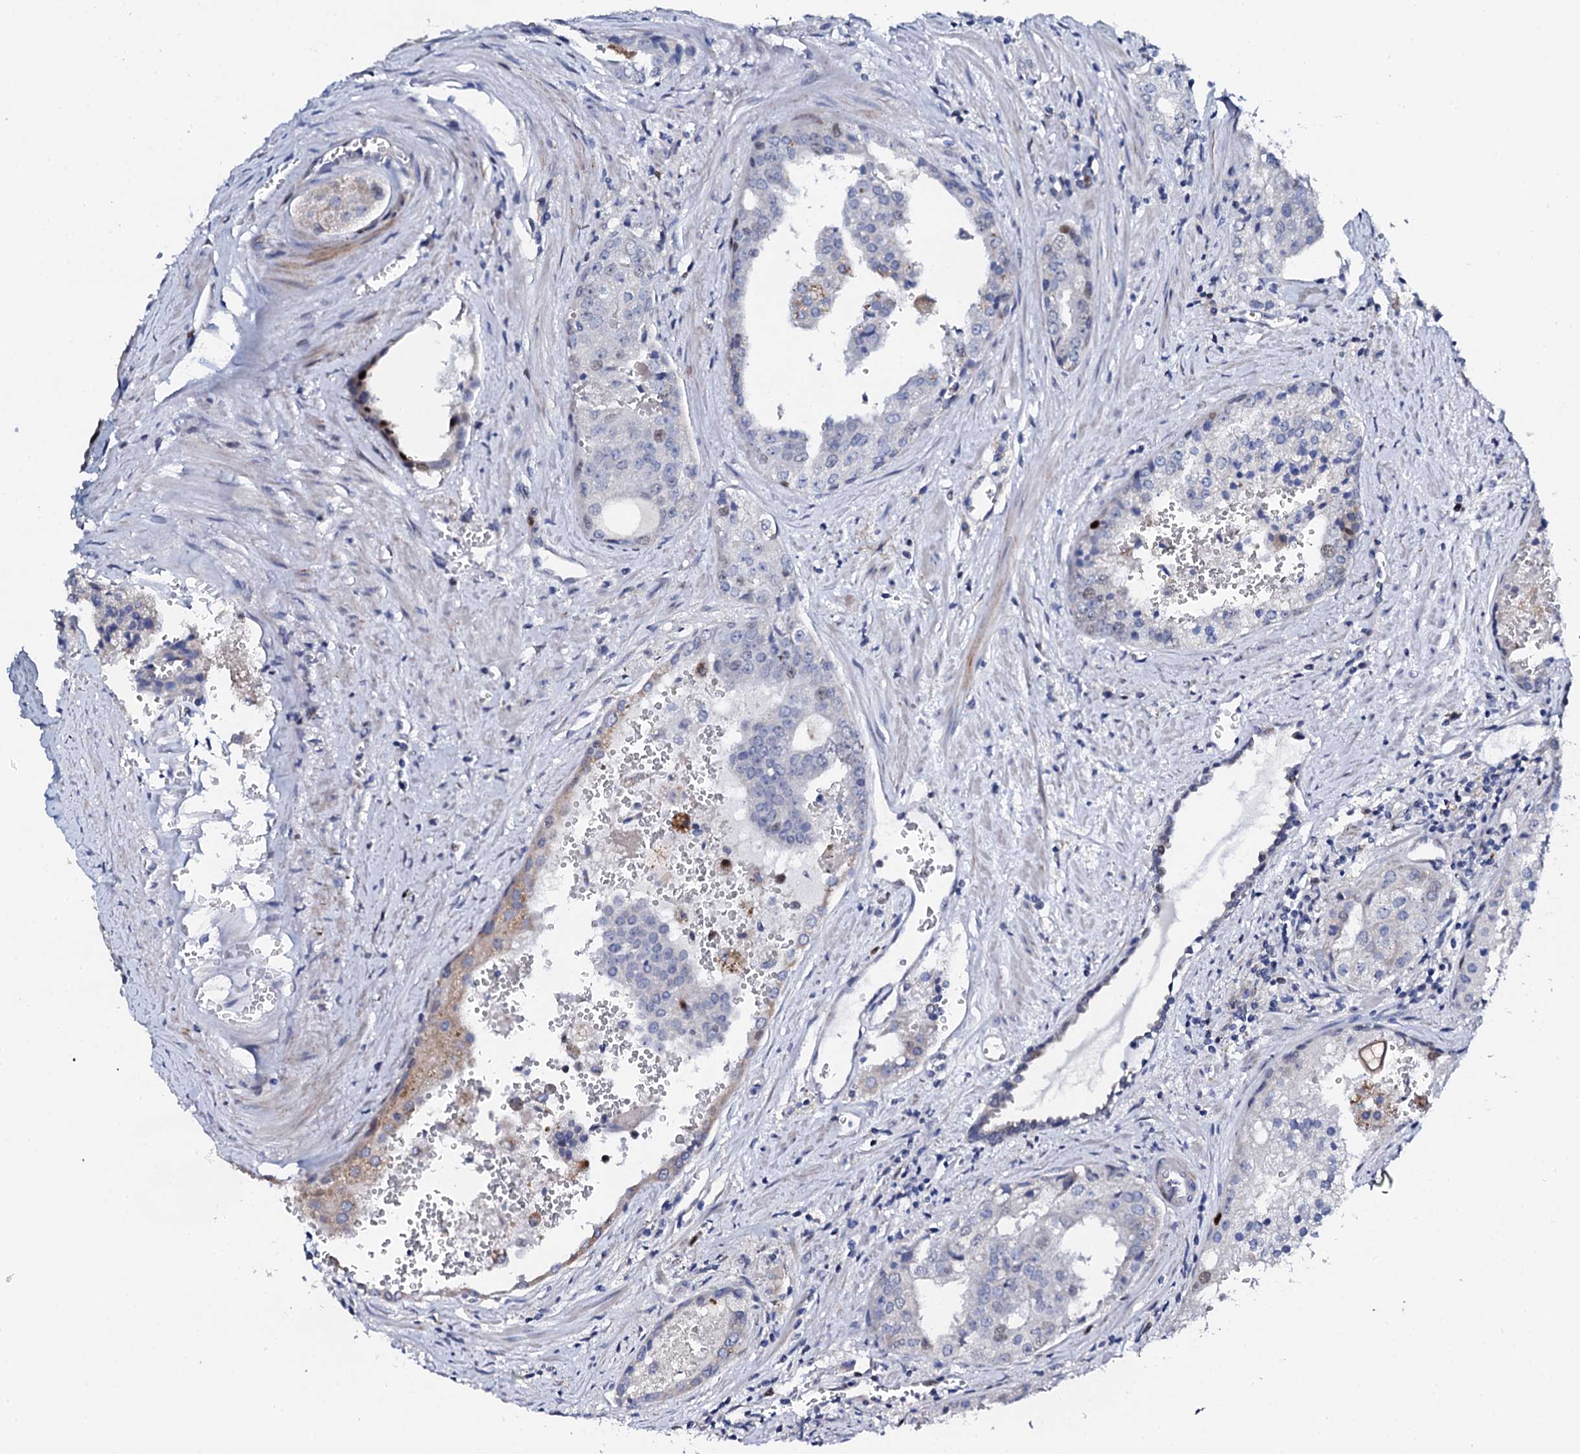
{"staining": {"intensity": "negative", "quantity": "none", "location": "none"}, "tissue": "prostate cancer", "cell_type": "Tumor cells", "image_type": "cancer", "snomed": [{"axis": "morphology", "description": "Adenocarcinoma, High grade"}, {"axis": "topography", "description": "Prostate"}], "caption": "Tumor cells show no significant protein expression in prostate cancer (adenocarcinoma (high-grade)).", "gene": "NUDT13", "patient": {"sex": "male", "age": 68}}